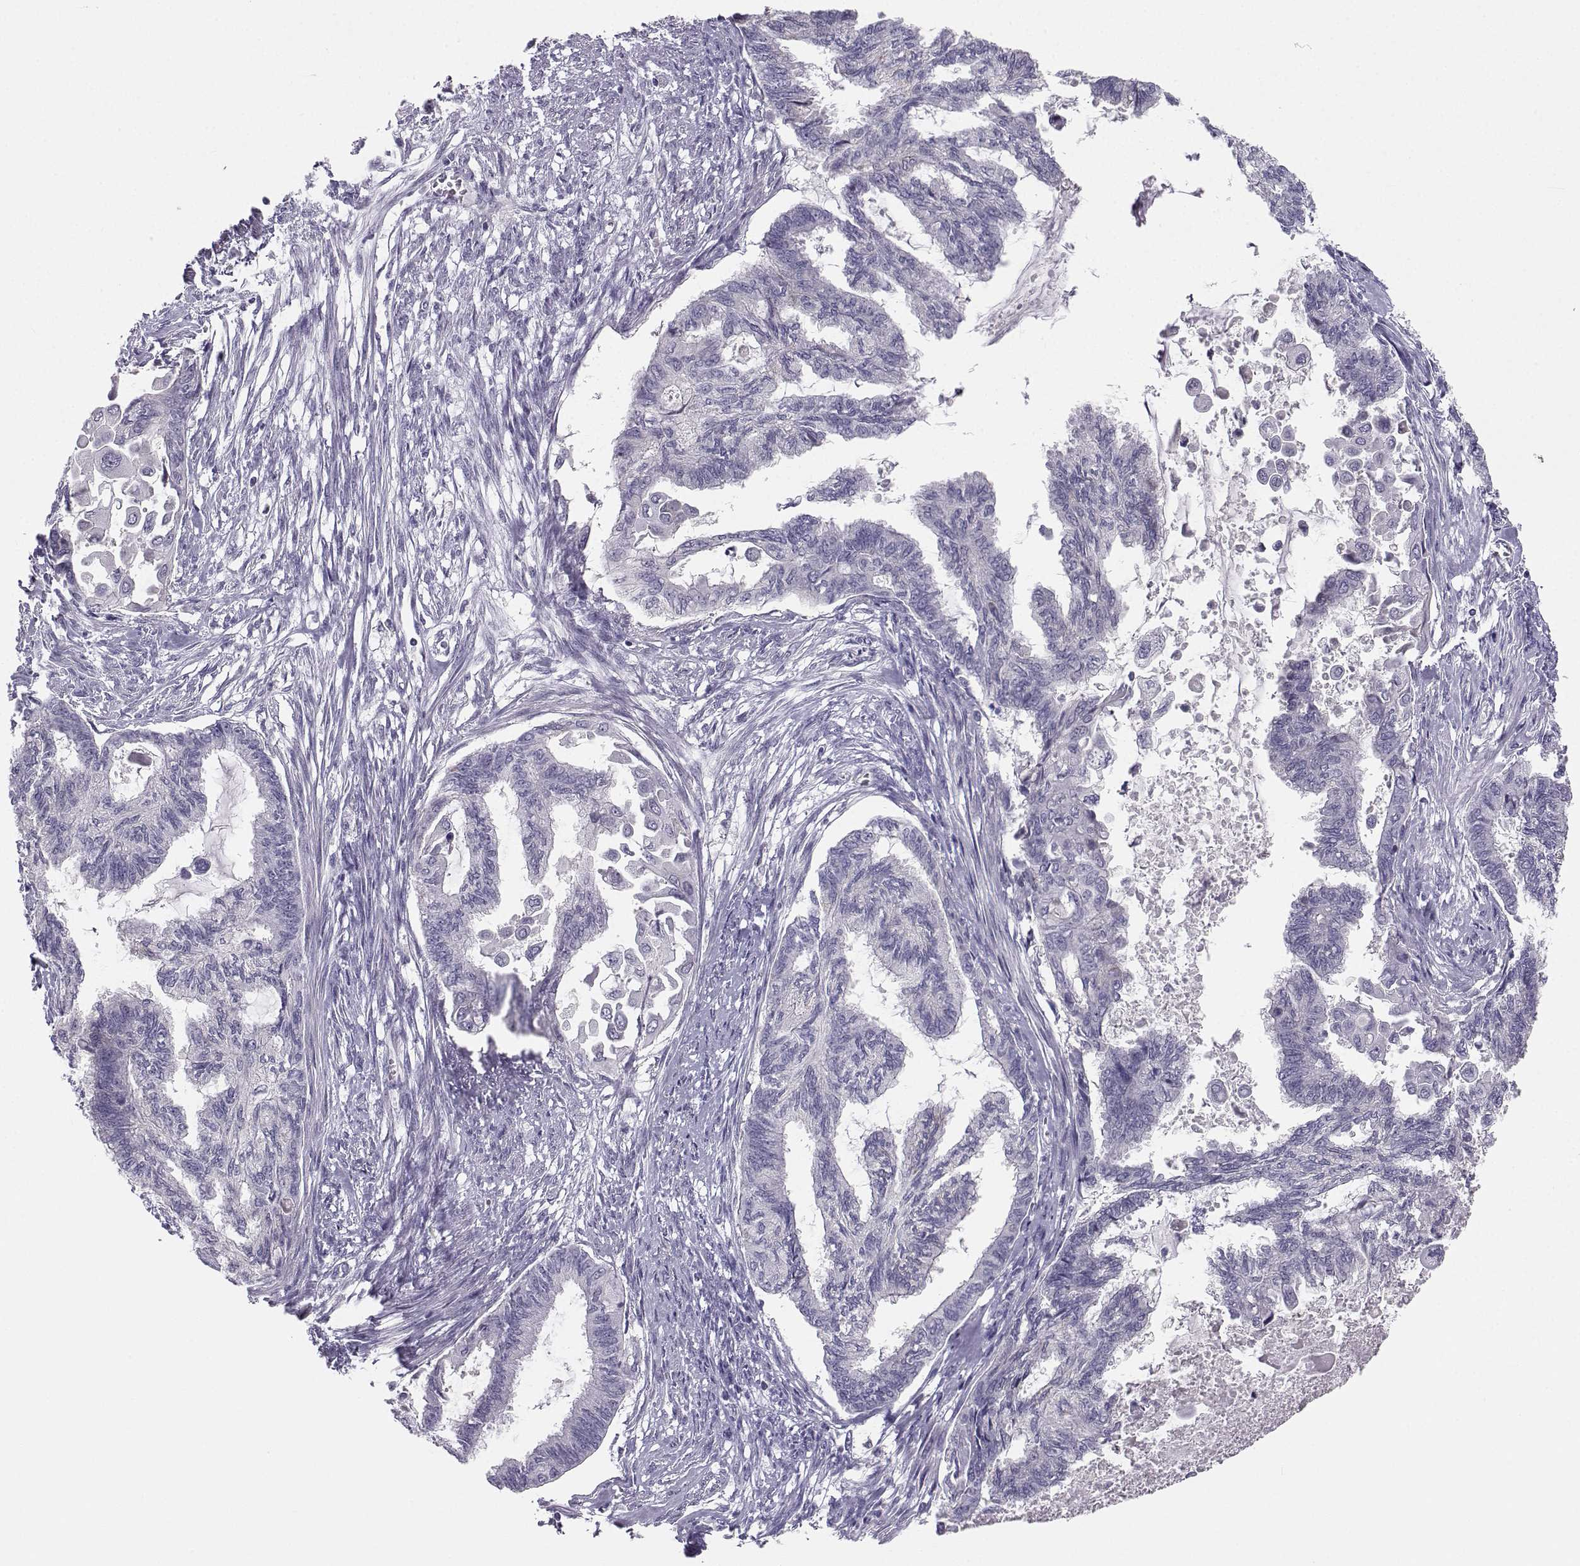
{"staining": {"intensity": "negative", "quantity": "none", "location": "none"}, "tissue": "endometrial cancer", "cell_type": "Tumor cells", "image_type": "cancer", "snomed": [{"axis": "morphology", "description": "Adenocarcinoma, NOS"}, {"axis": "topography", "description": "Endometrium"}], "caption": "This is an IHC histopathology image of human endometrial adenocarcinoma. There is no expression in tumor cells.", "gene": "MROH7", "patient": {"sex": "female", "age": 86}}